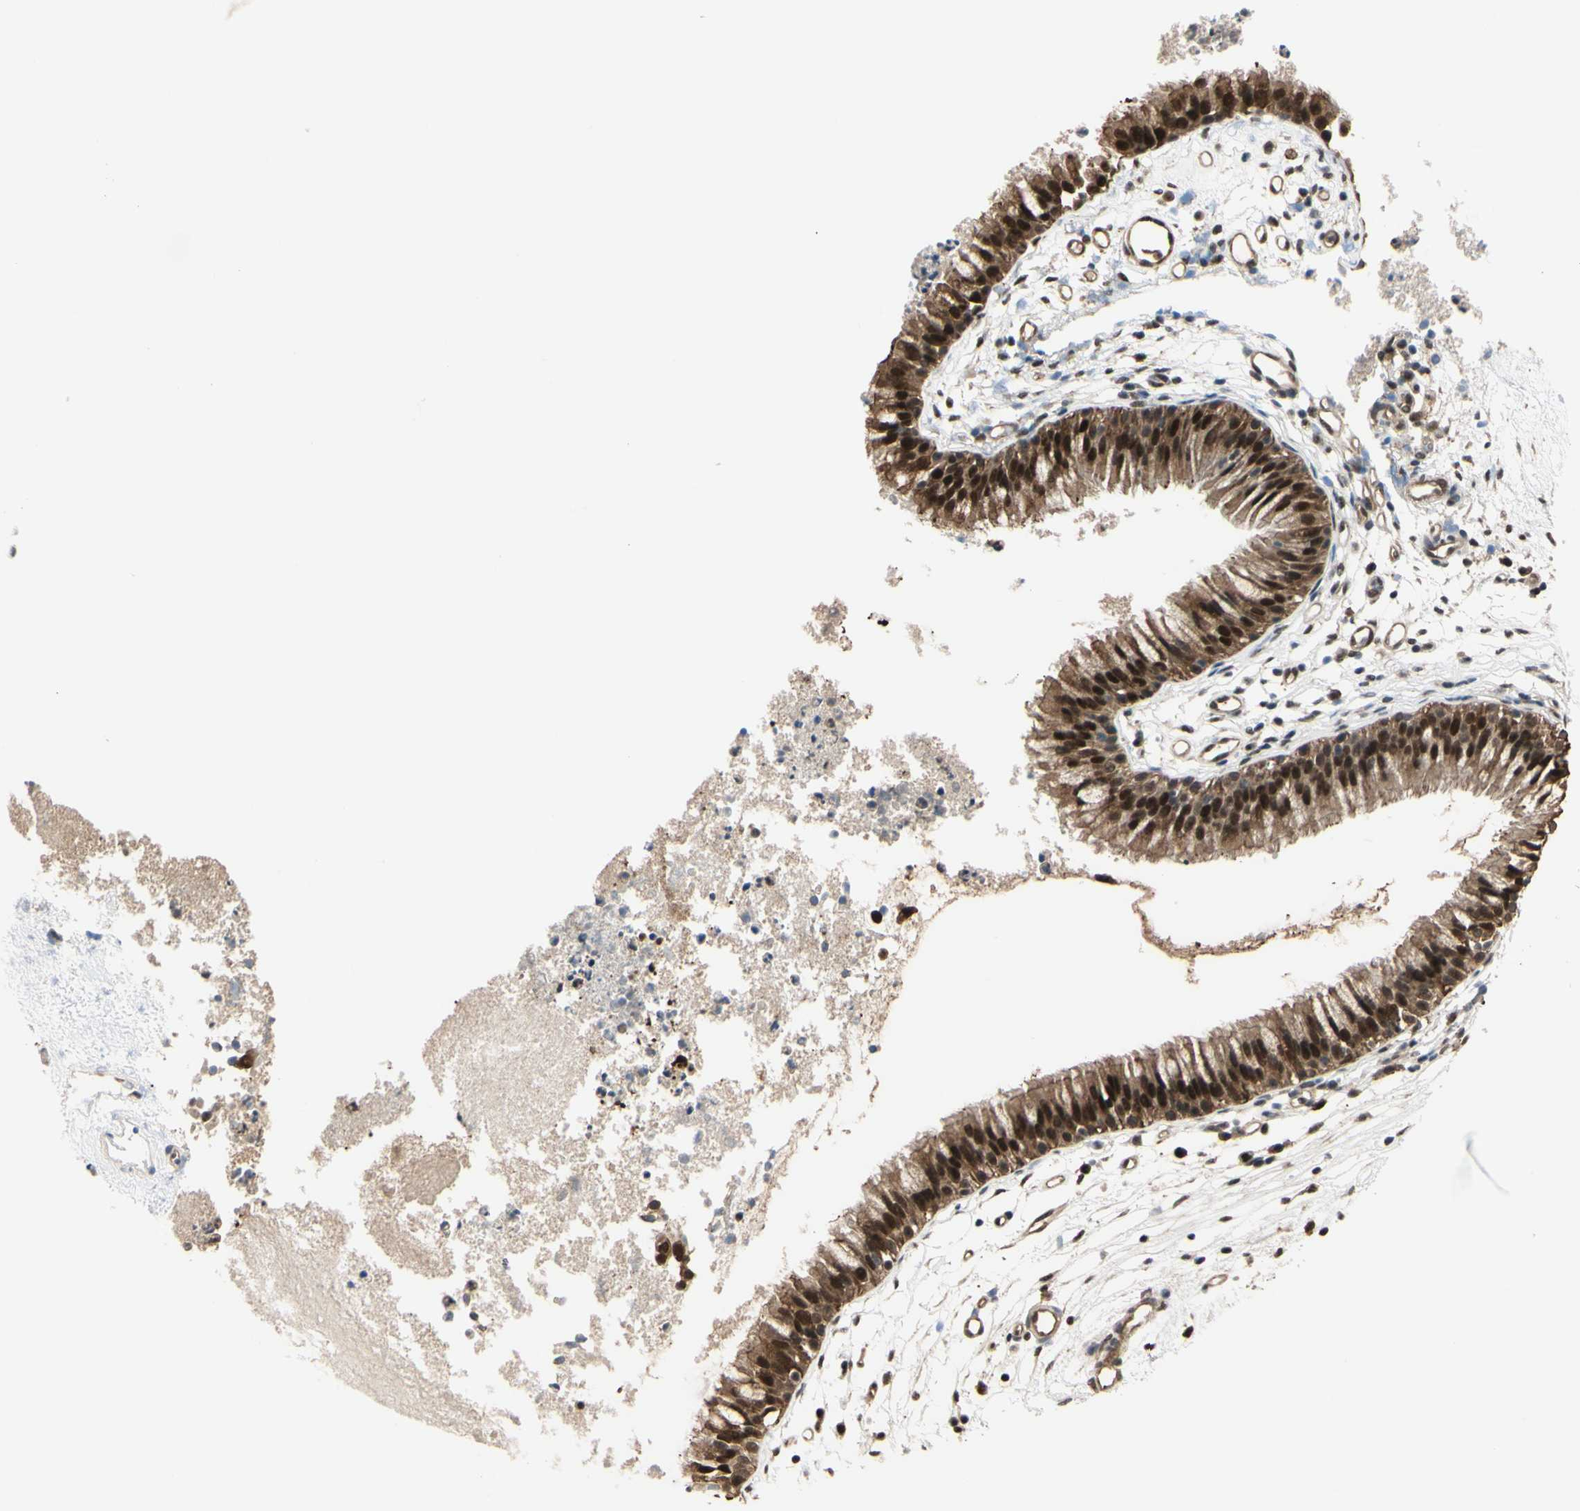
{"staining": {"intensity": "strong", "quantity": ">75%", "location": "cytoplasmic/membranous,nuclear"}, "tissue": "nasopharynx", "cell_type": "Respiratory epithelial cells", "image_type": "normal", "snomed": [{"axis": "morphology", "description": "Normal tissue, NOS"}, {"axis": "topography", "description": "Nasopharynx"}], "caption": "This photomicrograph exhibits immunohistochemistry (IHC) staining of benign nasopharynx, with high strong cytoplasmic/membranous,nuclear staining in approximately >75% of respiratory epithelial cells.", "gene": "HSF1", "patient": {"sex": "male", "age": 21}}